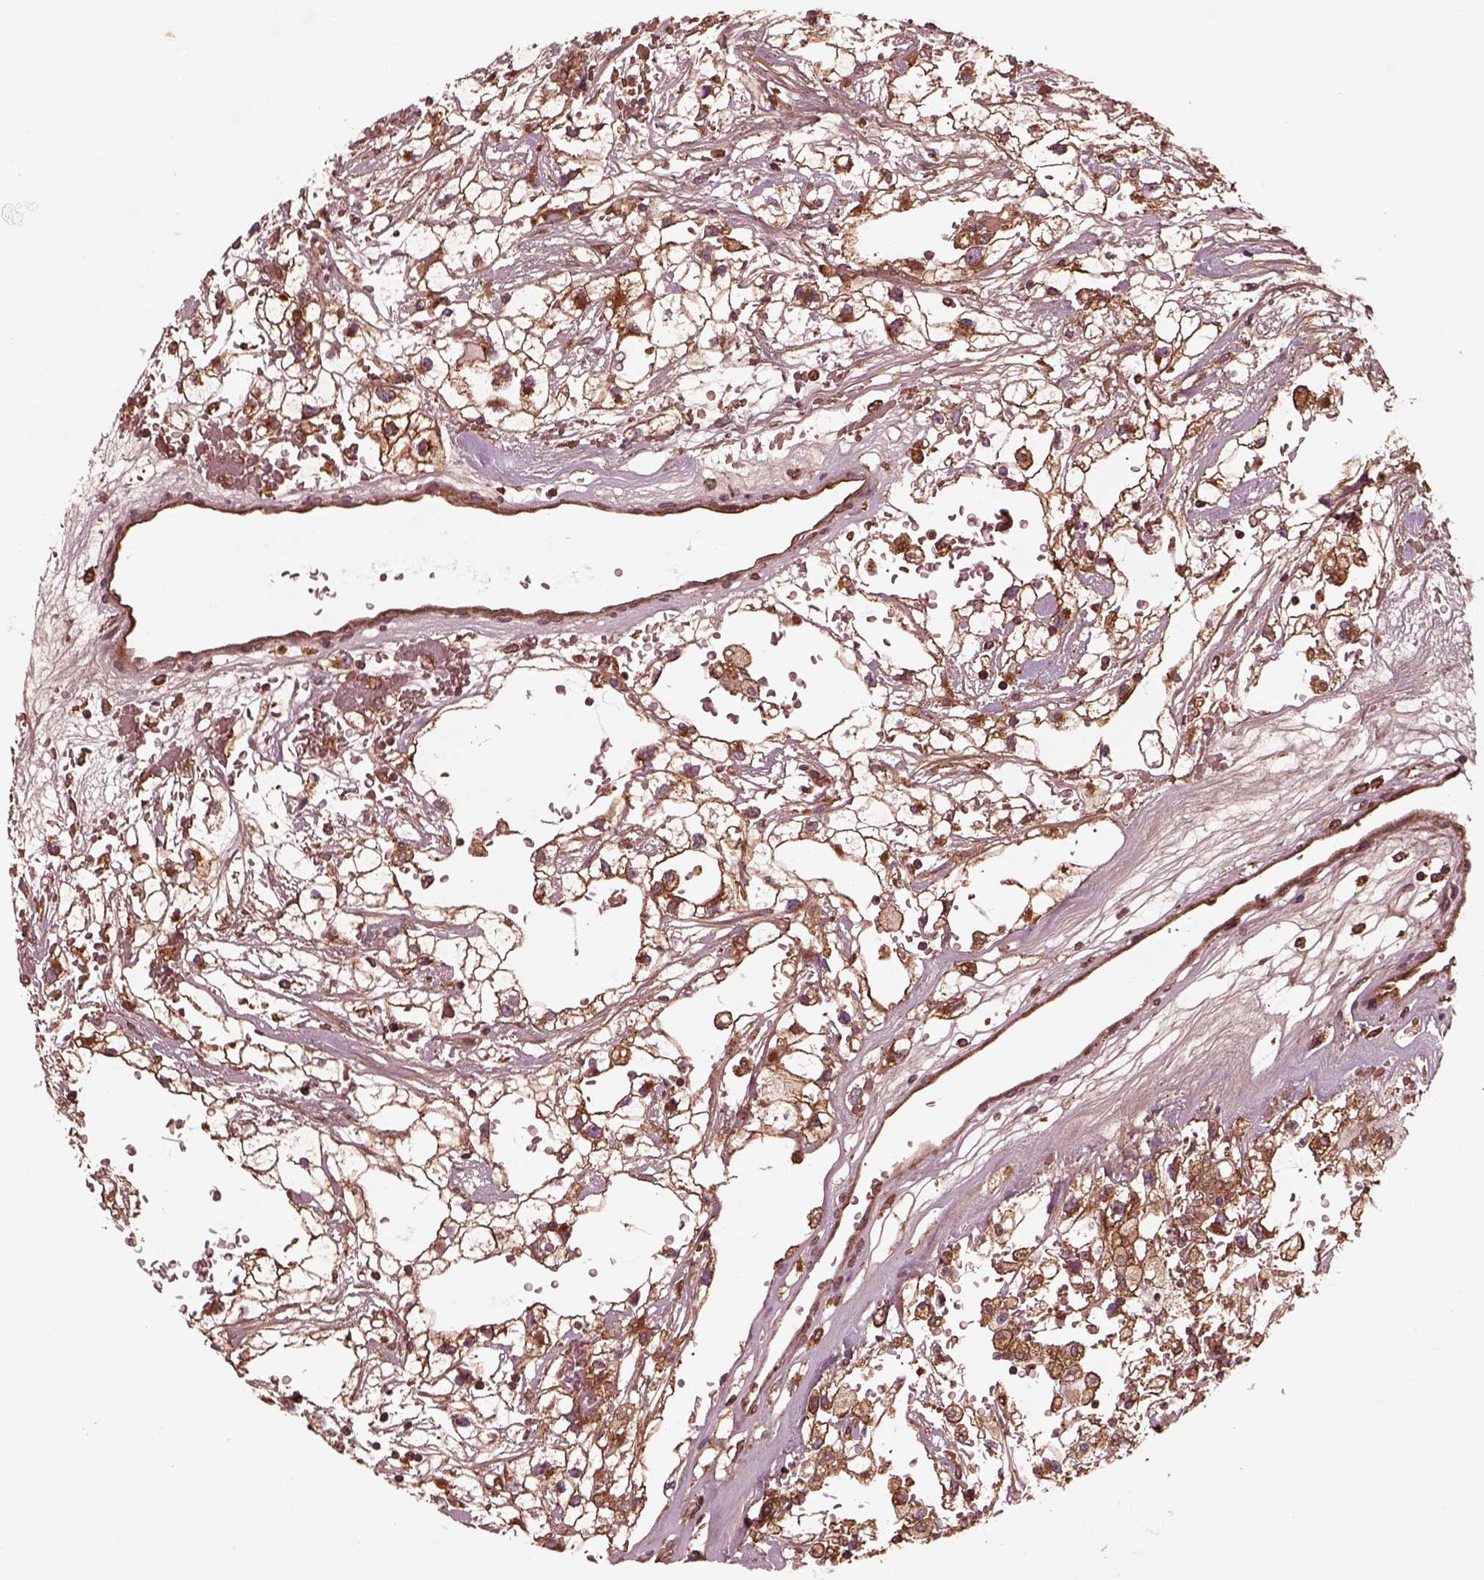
{"staining": {"intensity": "strong", "quantity": "25%-75%", "location": "cytoplasmic/membranous"}, "tissue": "renal cancer", "cell_type": "Tumor cells", "image_type": "cancer", "snomed": [{"axis": "morphology", "description": "Adenocarcinoma, NOS"}, {"axis": "topography", "description": "Kidney"}], "caption": "The histopathology image exhibits immunohistochemical staining of renal adenocarcinoma. There is strong cytoplasmic/membranous expression is appreciated in about 25%-75% of tumor cells.", "gene": "WASHC2A", "patient": {"sex": "male", "age": 59}}